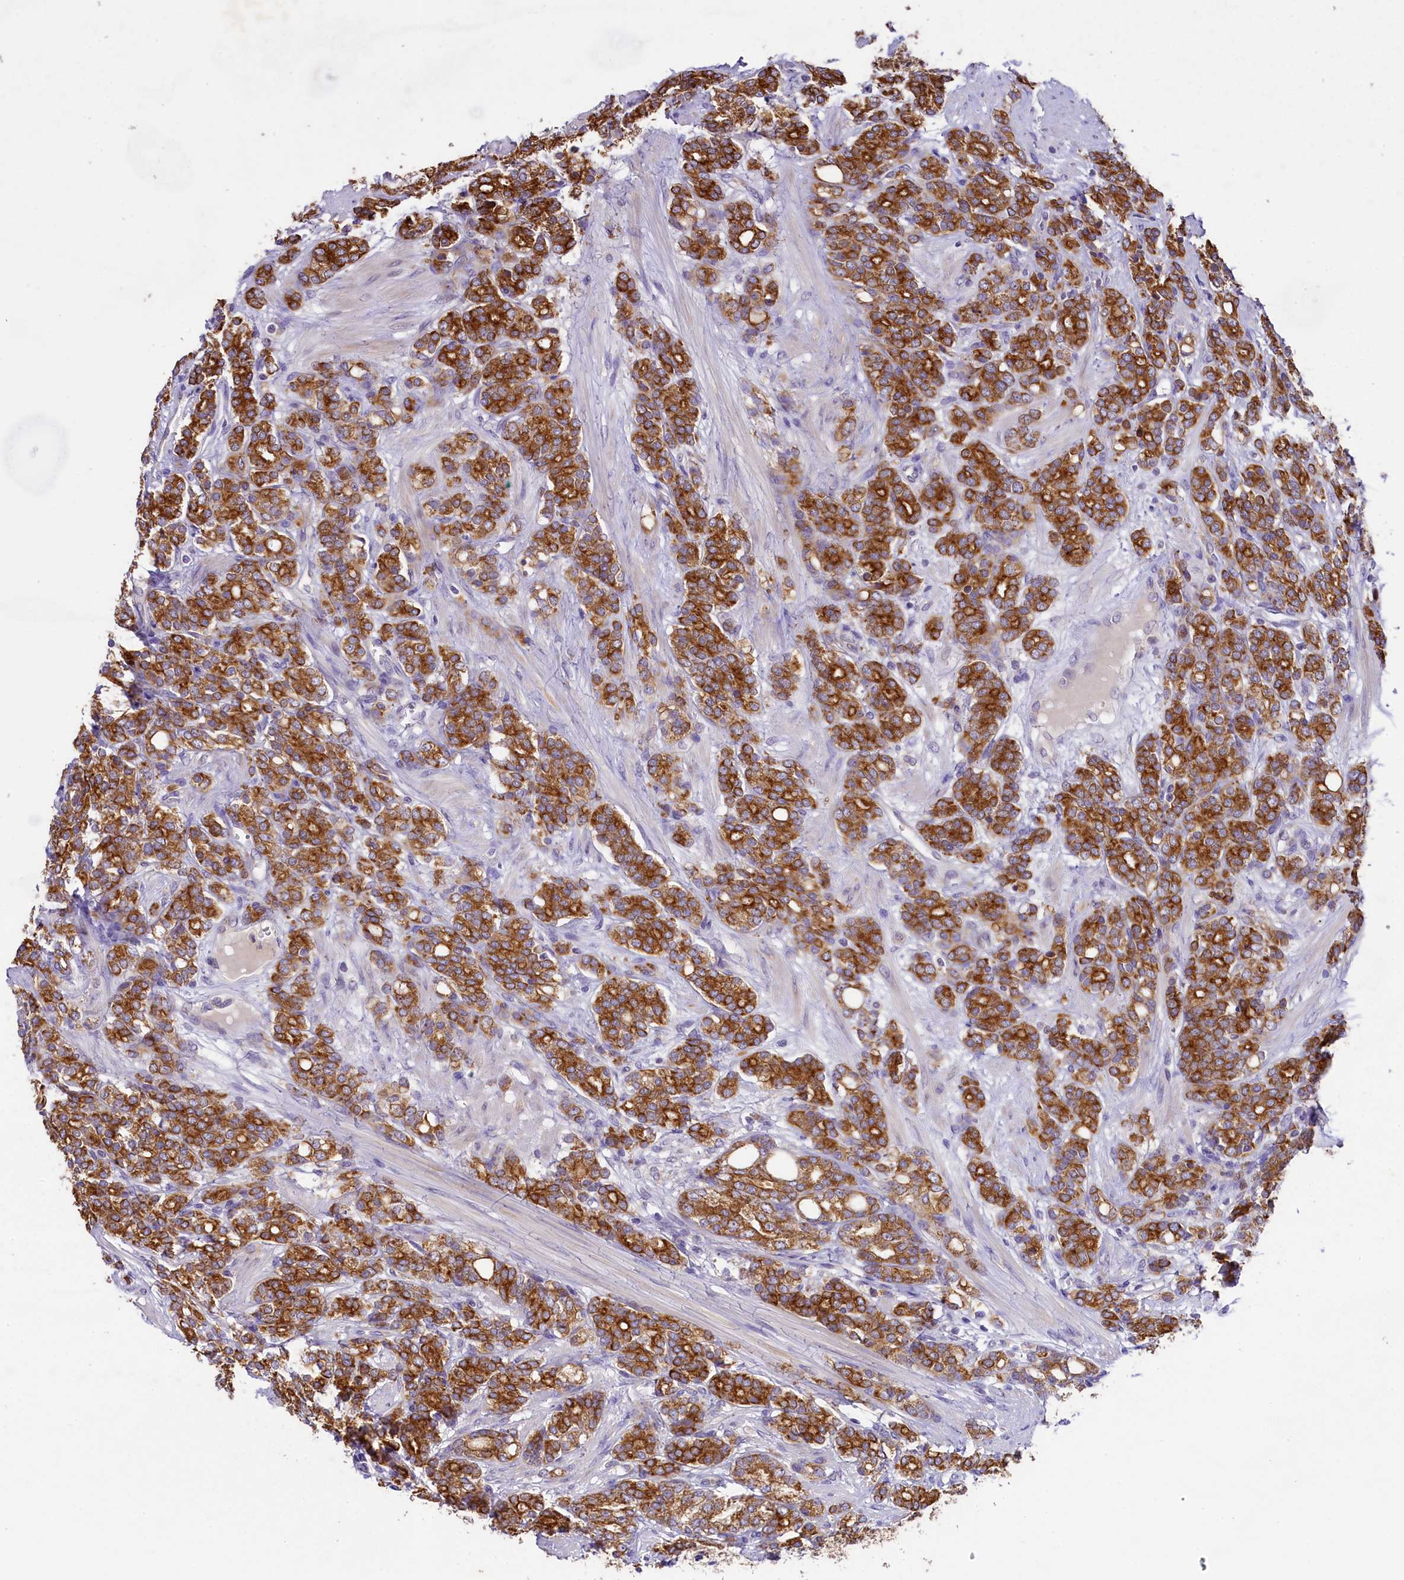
{"staining": {"intensity": "strong", "quantity": ">75%", "location": "cytoplasmic/membranous"}, "tissue": "prostate cancer", "cell_type": "Tumor cells", "image_type": "cancer", "snomed": [{"axis": "morphology", "description": "Adenocarcinoma, High grade"}, {"axis": "topography", "description": "Prostate"}], "caption": "An immunohistochemistry photomicrograph of neoplastic tissue is shown. Protein staining in brown labels strong cytoplasmic/membranous positivity in high-grade adenocarcinoma (prostate) within tumor cells.", "gene": "LARP4", "patient": {"sex": "male", "age": 62}}